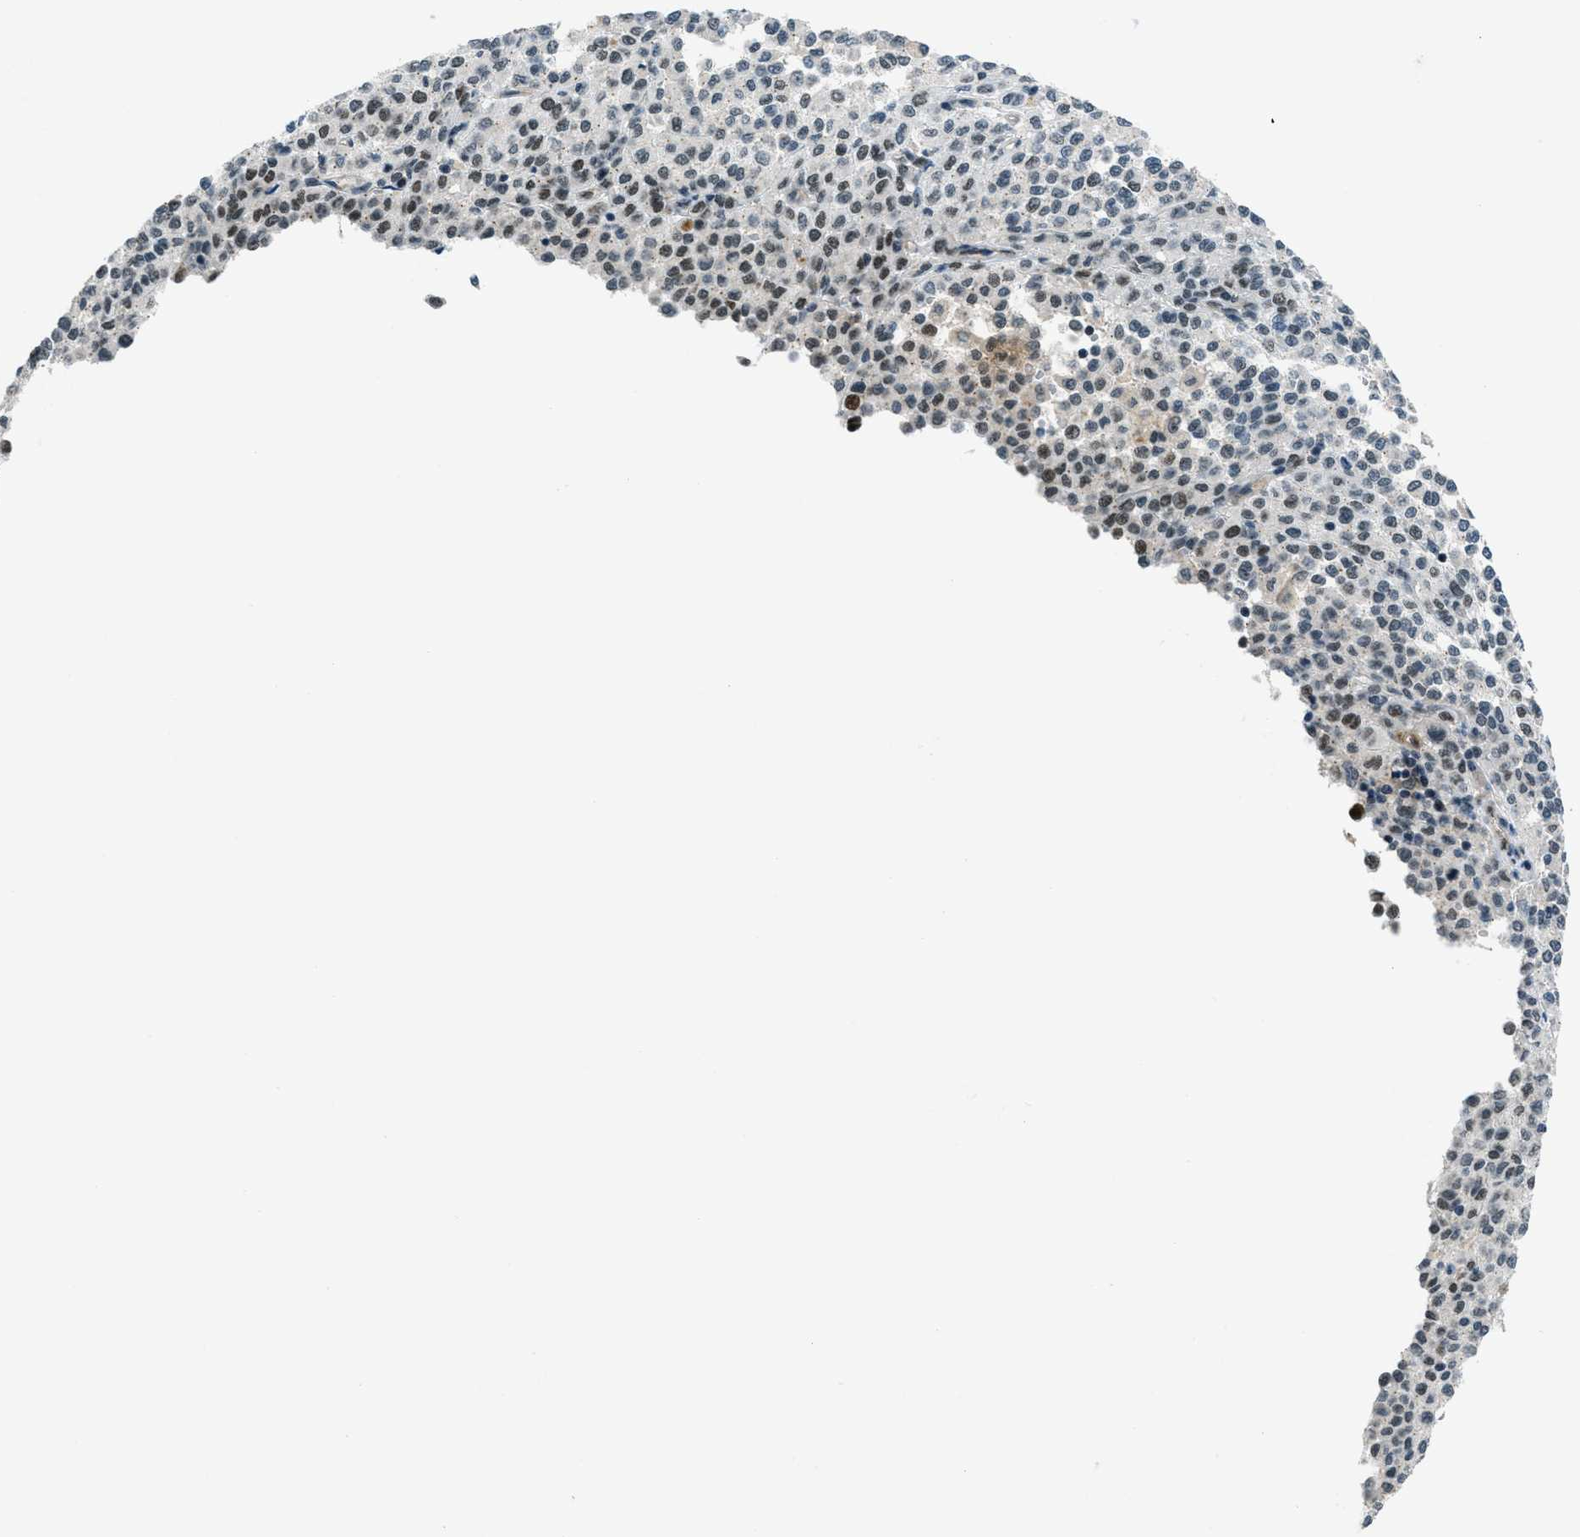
{"staining": {"intensity": "weak", "quantity": "25%-75%", "location": "nuclear"}, "tissue": "melanoma", "cell_type": "Tumor cells", "image_type": "cancer", "snomed": [{"axis": "morphology", "description": "Malignant melanoma, Metastatic site"}, {"axis": "topography", "description": "Pancreas"}], "caption": "DAB immunohistochemical staining of human malignant melanoma (metastatic site) exhibits weak nuclear protein expression in about 25%-75% of tumor cells. (Stains: DAB in brown, nuclei in blue, Microscopy: brightfield microscopy at high magnification).", "gene": "KLF6", "patient": {"sex": "female", "age": 30}}